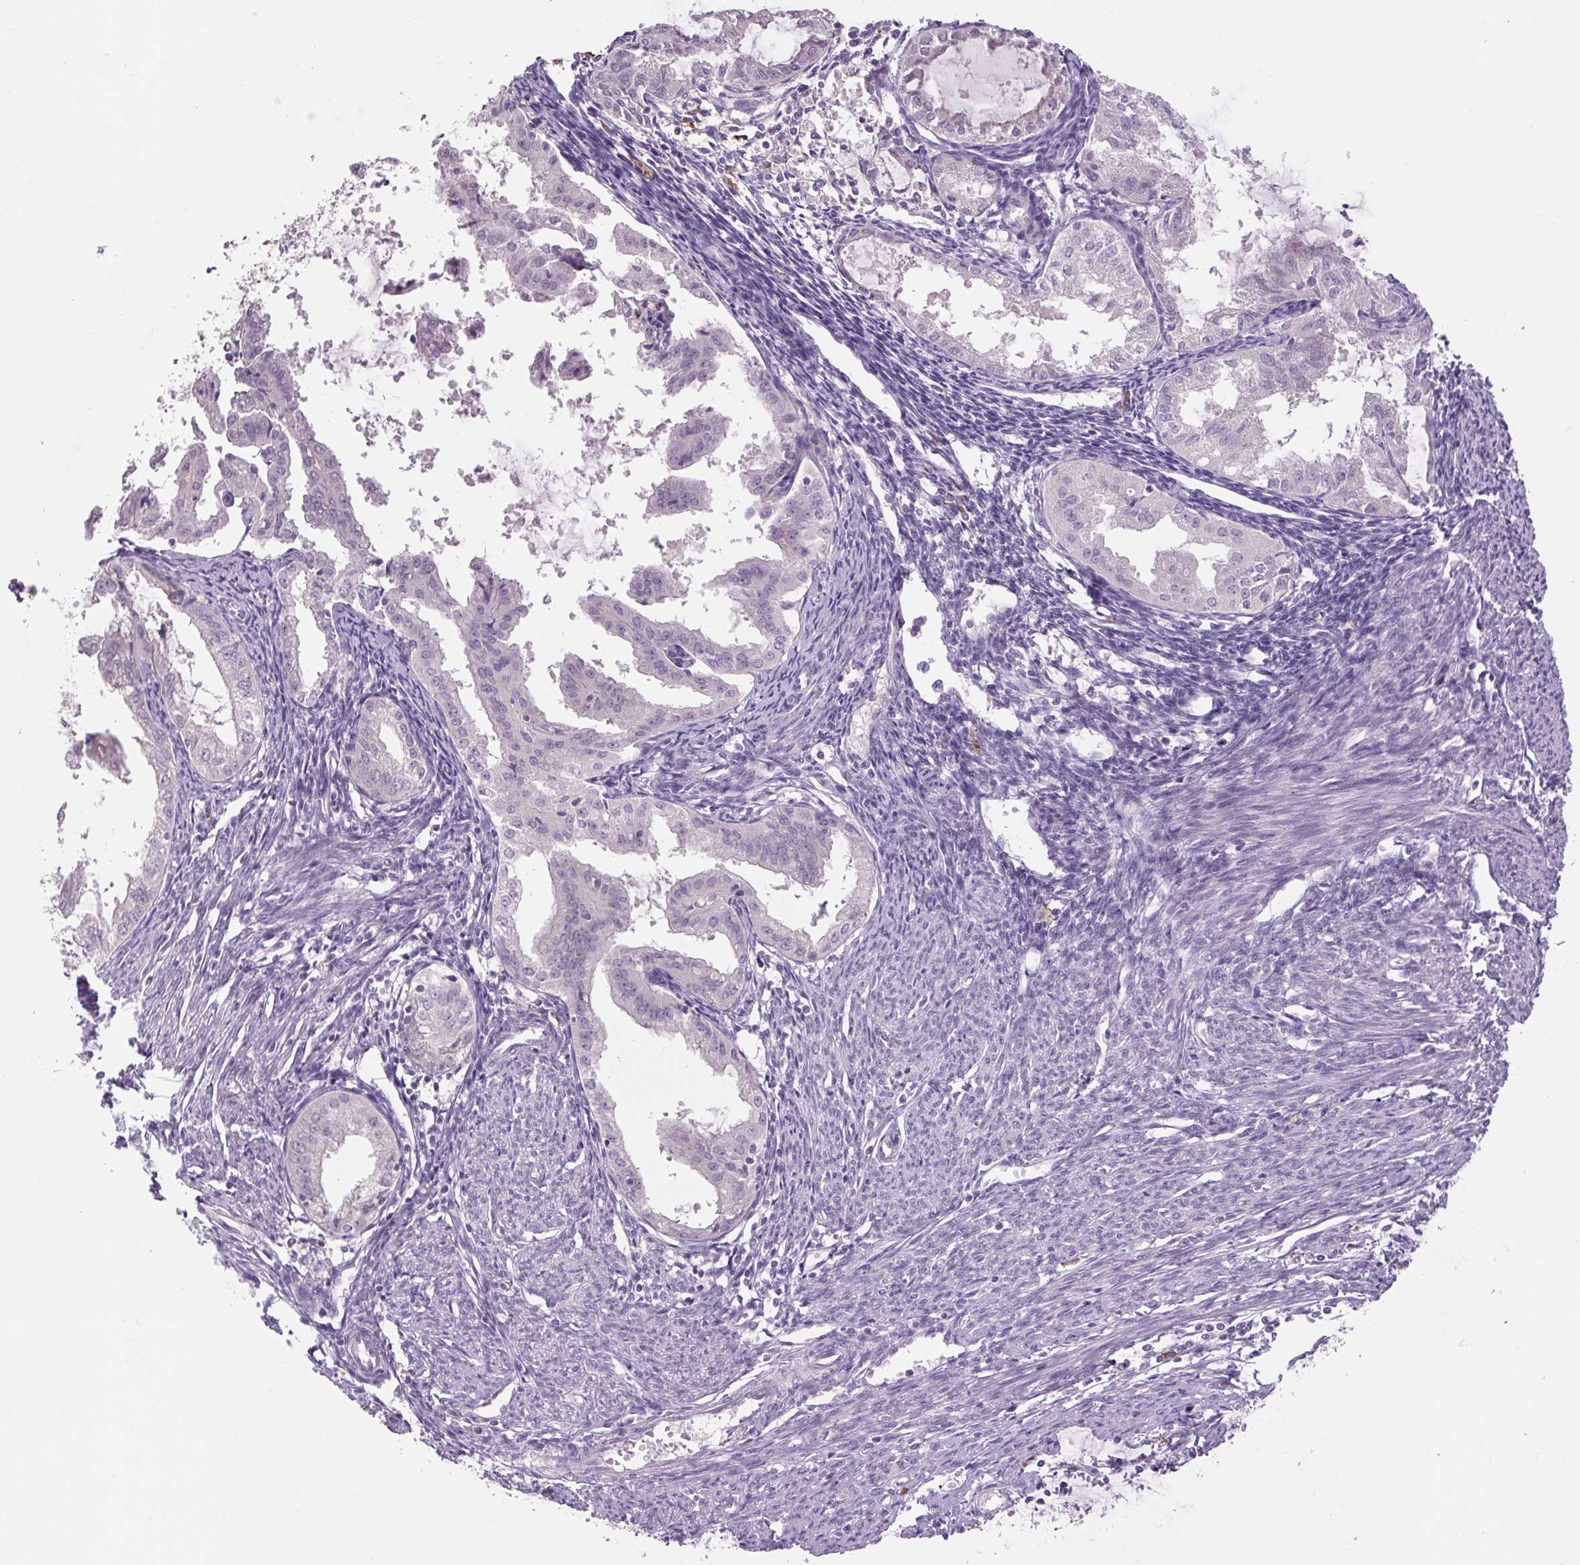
{"staining": {"intensity": "negative", "quantity": "none", "location": "none"}, "tissue": "endometrial cancer", "cell_type": "Tumor cells", "image_type": "cancer", "snomed": [{"axis": "morphology", "description": "Adenocarcinoma, NOS"}, {"axis": "topography", "description": "Endometrium"}], "caption": "A micrograph of human endometrial cancer is negative for staining in tumor cells. (DAB (3,3'-diaminobenzidine) IHC with hematoxylin counter stain).", "gene": "TMEM100", "patient": {"sex": "female", "age": 70}}